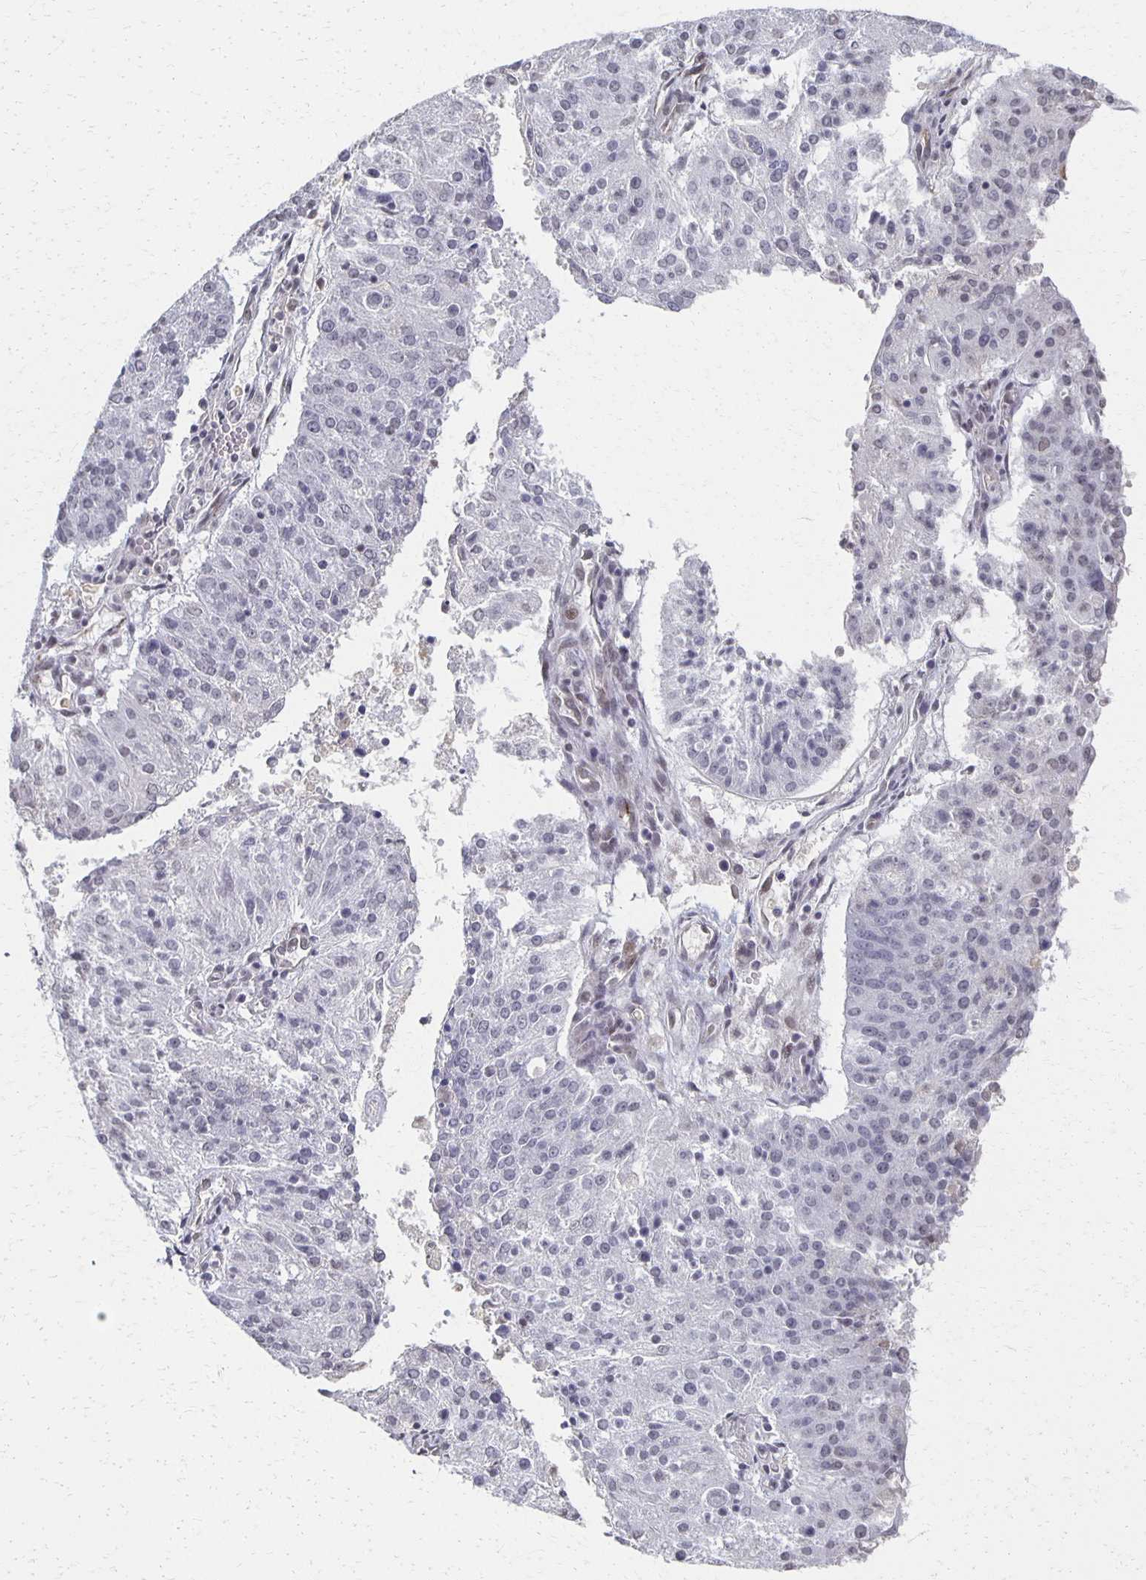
{"staining": {"intensity": "negative", "quantity": "none", "location": "none"}, "tissue": "endometrial cancer", "cell_type": "Tumor cells", "image_type": "cancer", "snomed": [{"axis": "morphology", "description": "Adenocarcinoma, NOS"}, {"axis": "topography", "description": "Endometrium"}], "caption": "The micrograph reveals no significant positivity in tumor cells of adenocarcinoma (endometrial). (DAB immunohistochemistry with hematoxylin counter stain).", "gene": "DAB1", "patient": {"sex": "female", "age": 82}}